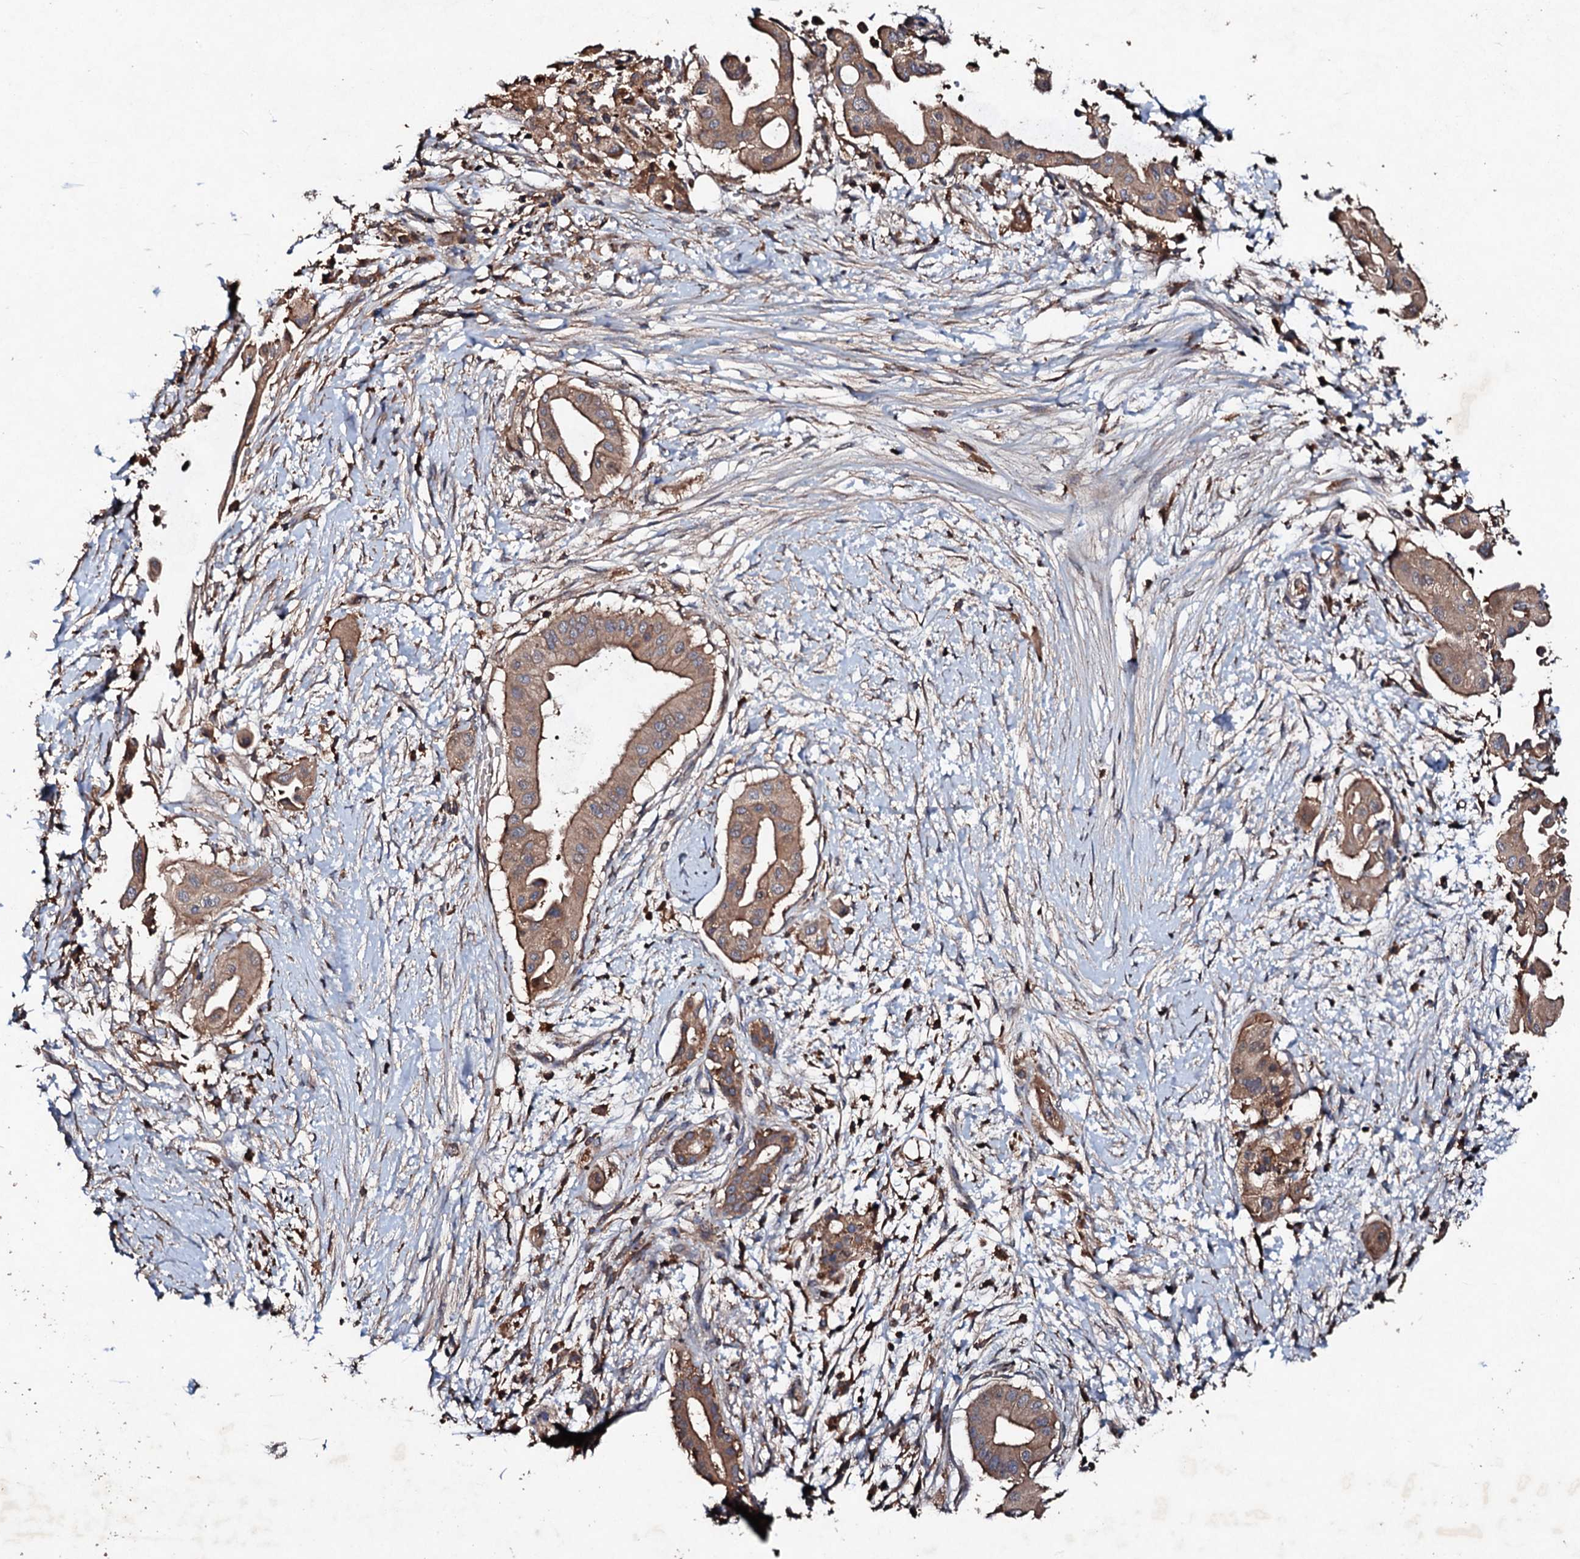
{"staining": {"intensity": "moderate", "quantity": ">75%", "location": "cytoplasmic/membranous"}, "tissue": "pancreatic cancer", "cell_type": "Tumor cells", "image_type": "cancer", "snomed": [{"axis": "morphology", "description": "Adenocarcinoma, NOS"}, {"axis": "topography", "description": "Pancreas"}], "caption": "A medium amount of moderate cytoplasmic/membranous expression is present in about >75% of tumor cells in pancreatic adenocarcinoma tissue.", "gene": "KERA", "patient": {"sex": "male", "age": 68}}